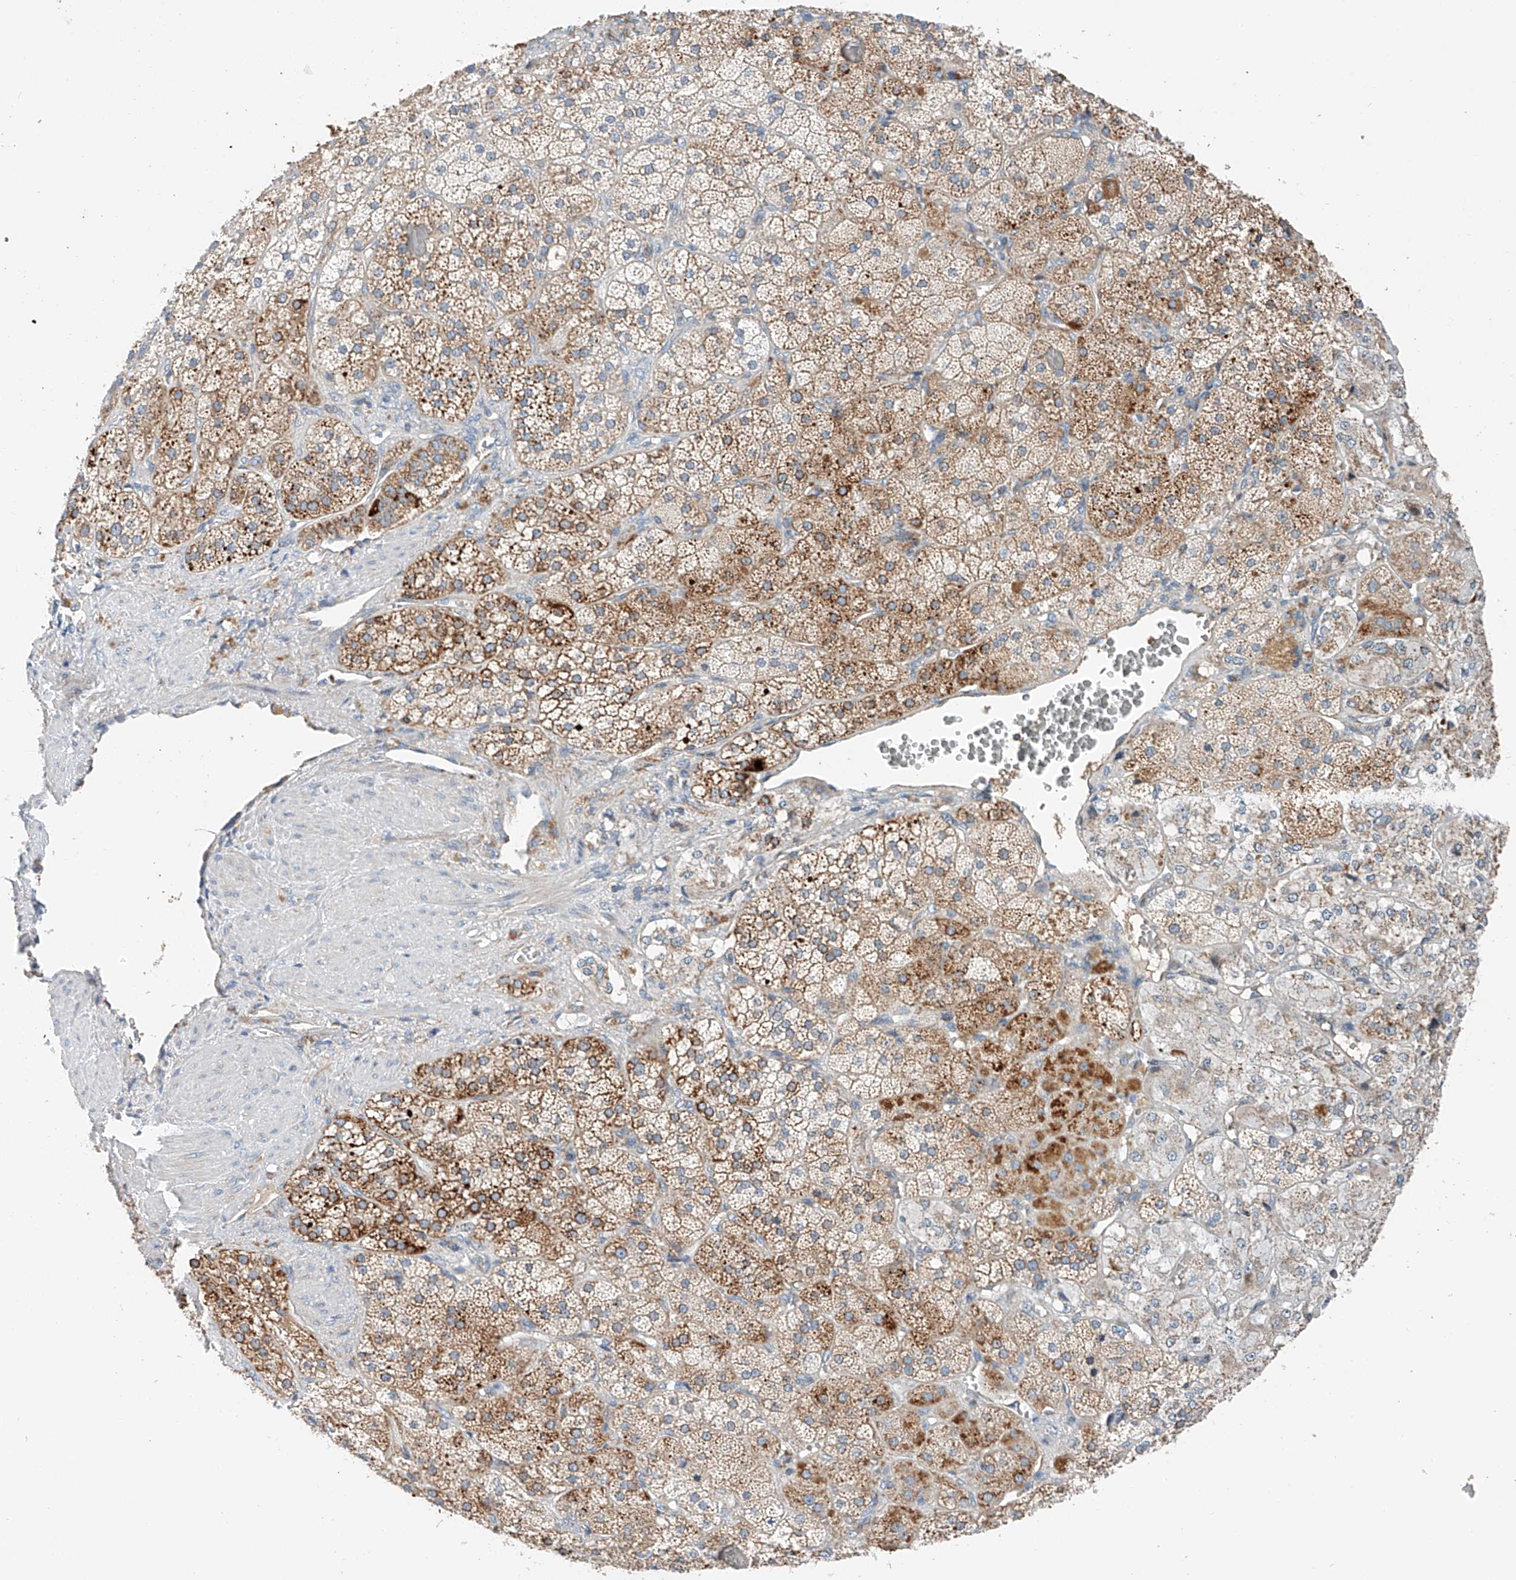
{"staining": {"intensity": "strong", "quantity": "25%-75%", "location": "cytoplasmic/membranous"}, "tissue": "adrenal gland", "cell_type": "Glandular cells", "image_type": "normal", "snomed": [{"axis": "morphology", "description": "Normal tissue, NOS"}, {"axis": "topography", "description": "Adrenal gland"}], "caption": "The micrograph shows immunohistochemical staining of benign adrenal gland. There is strong cytoplasmic/membranous expression is present in approximately 25%-75% of glandular cells. The protein of interest is shown in brown color, while the nuclei are stained blue.", "gene": "RUSC1", "patient": {"sex": "male", "age": 57}}